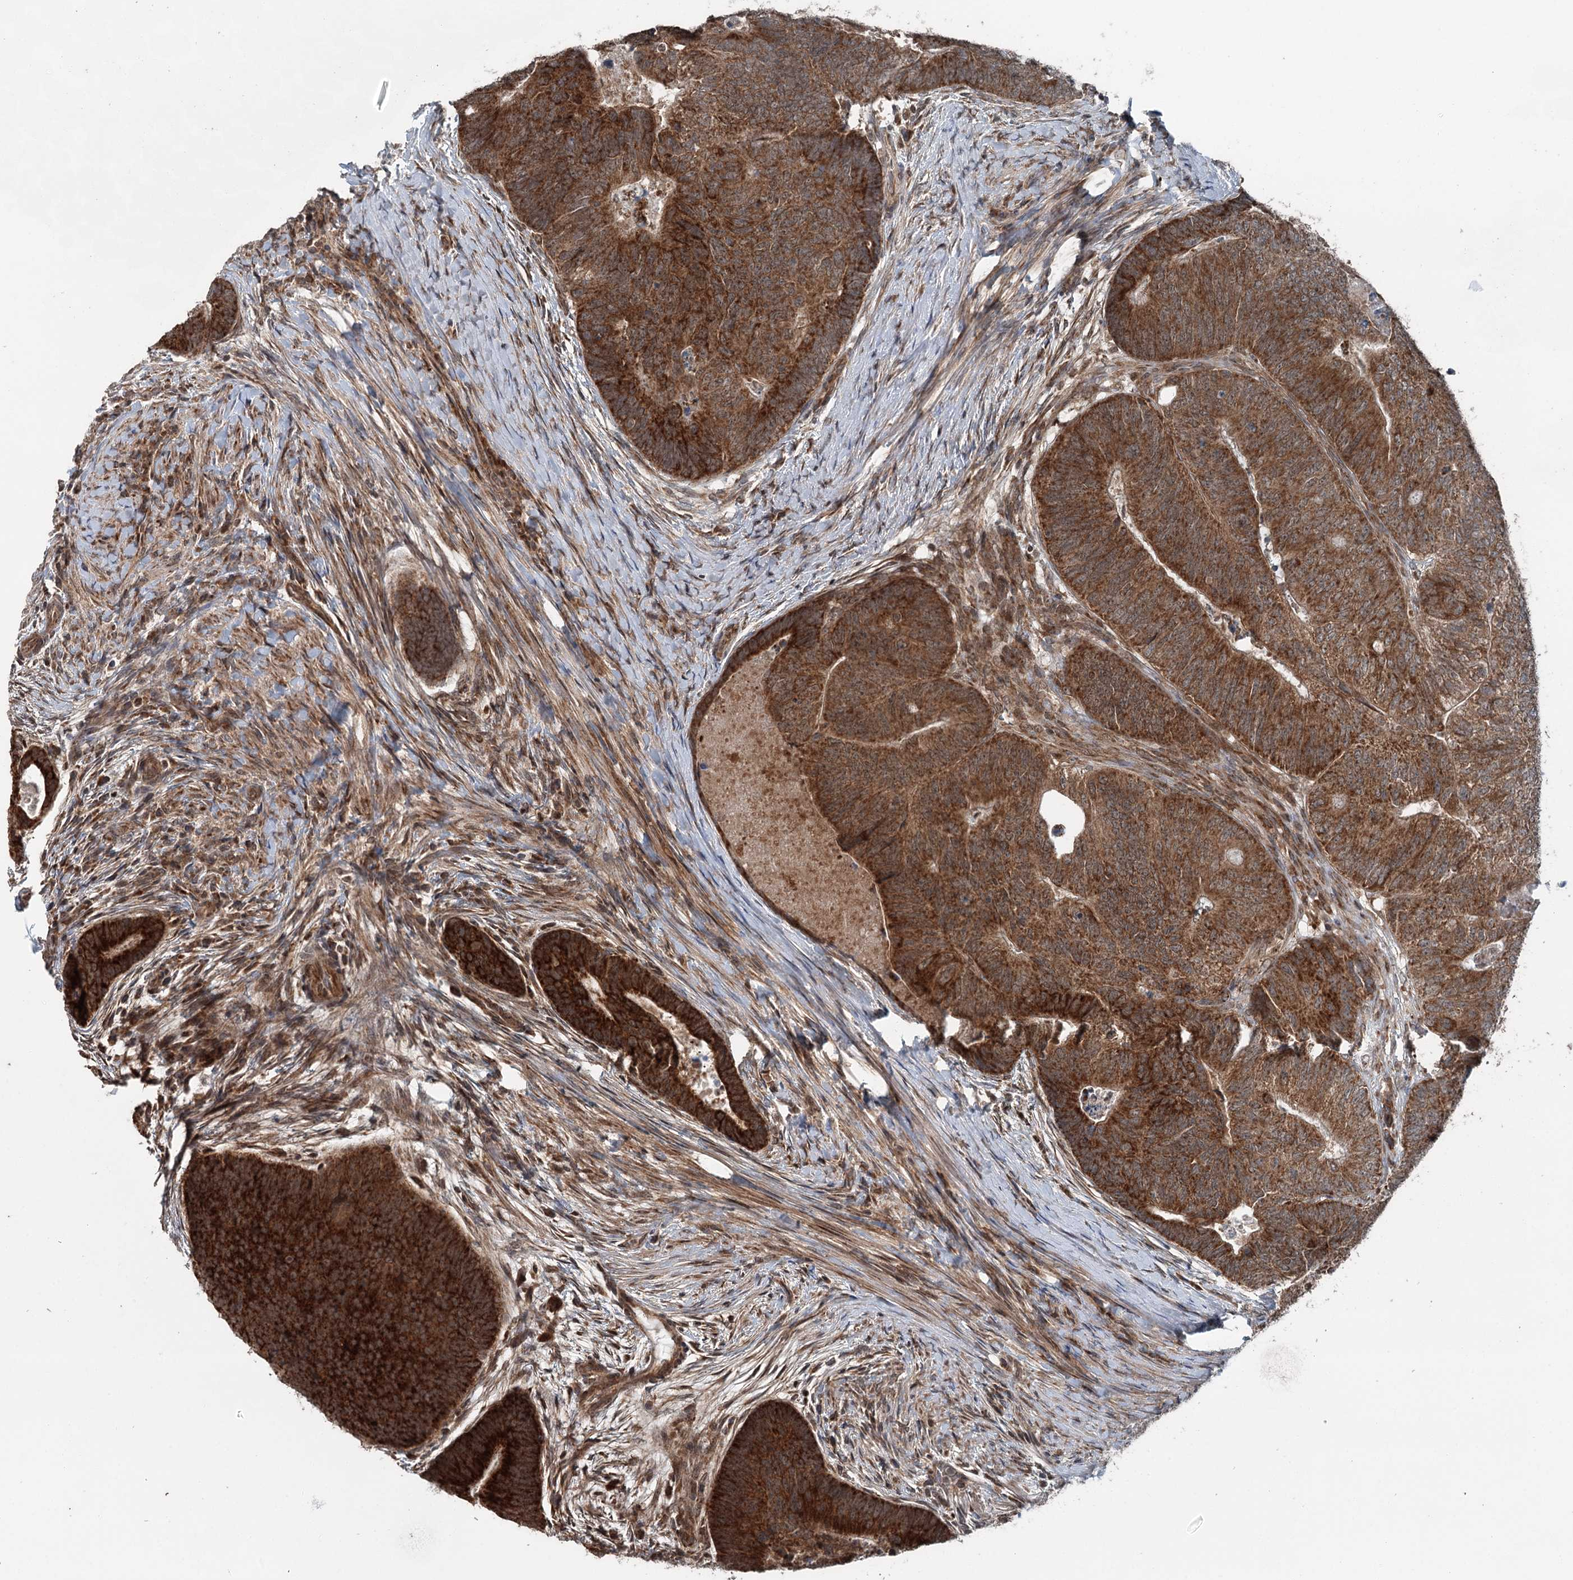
{"staining": {"intensity": "strong", "quantity": ">75%", "location": "cytoplasmic/membranous"}, "tissue": "colorectal cancer", "cell_type": "Tumor cells", "image_type": "cancer", "snomed": [{"axis": "morphology", "description": "Adenocarcinoma, NOS"}, {"axis": "topography", "description": "Colon"}], "caption": "Tumor cells demonstrate strong cytoplasmic/membranous expression in about >75% of cells in colorectal cancer.", "gene": "WAPL", "patient": {"sex": "female", "age": 67}}